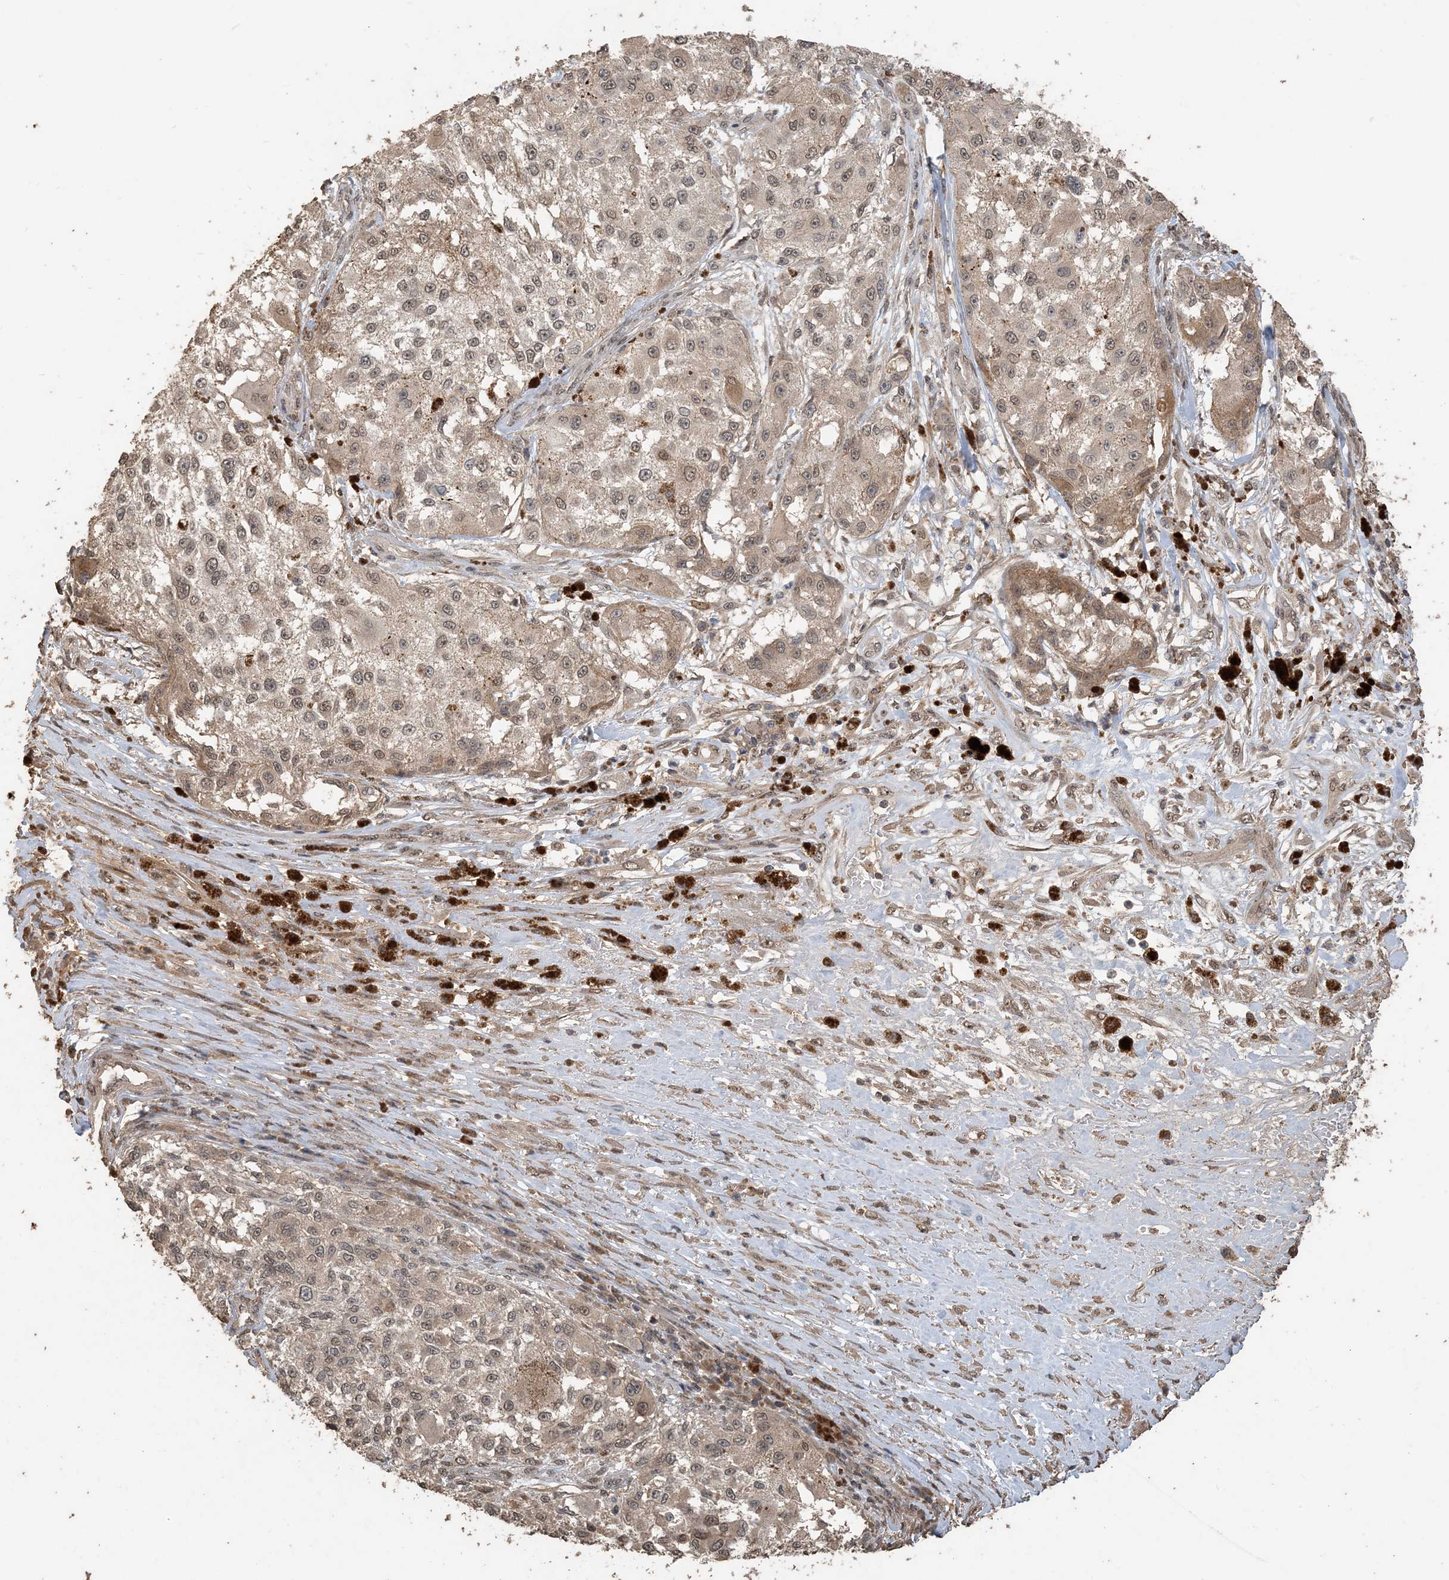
{"staining": {"intensity": "weak", "quantity": ">75%", "location": "nuclear"}, "tissue": "melanoma", "cell_type": "Tumor cells", "image_type": "cancer", "snomed": [{"axis": "morphology", "description": "Necrosis, NOS"}, {"axis": "morphology", "description": "Malignant melanoma, NOS"}, {"axis": "topography", "description": "Skin"}], "caption": "An image of human malignant melanoma stained for a protein shows weak nuclear brown staining in tumor cells.", "gene": "ZC3H12A", "patient": {"sex": "female", "age": 87}}